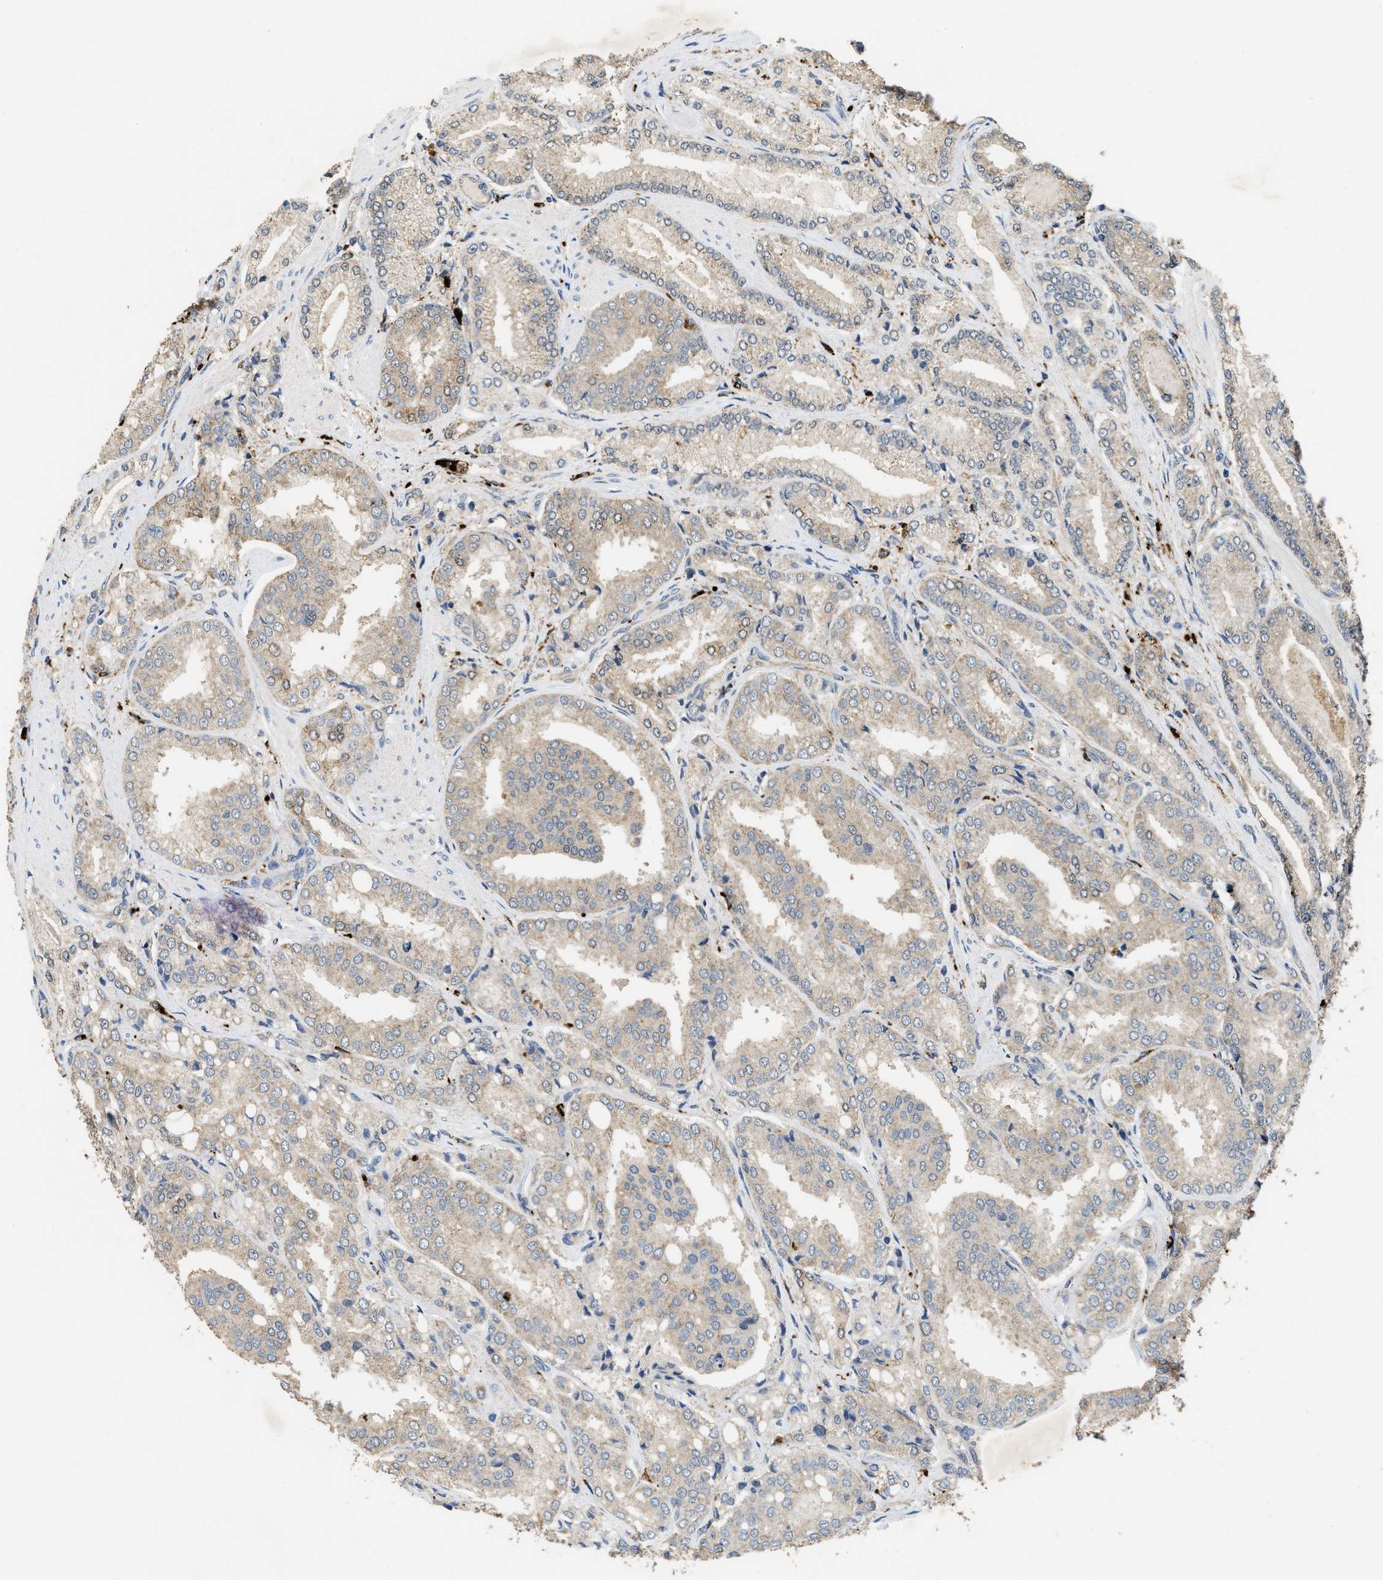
{"staining": {"intensity": "weak", "quantity": ">75%", "location": "cytoplasmic/membranous"}, "tissue": "prostate cancer", "cell_type": "Tumor cells", "image_type": "cancer", "snomed": [{"axis": "morphology", "description": "Adenocarcinoma, High grade"}, {"axis": "topography", "description": "Prostate"}], "caption": "This image demonstrates immunohistochemistry staining of prostate cancer (adenocarcinoma (high-grade)), with low weak cytoplasmic/membranous positivity in approximately >75% of tumor cells.", "gene": "BMPR2", "patient": {"sex": "male", "age": 50}}